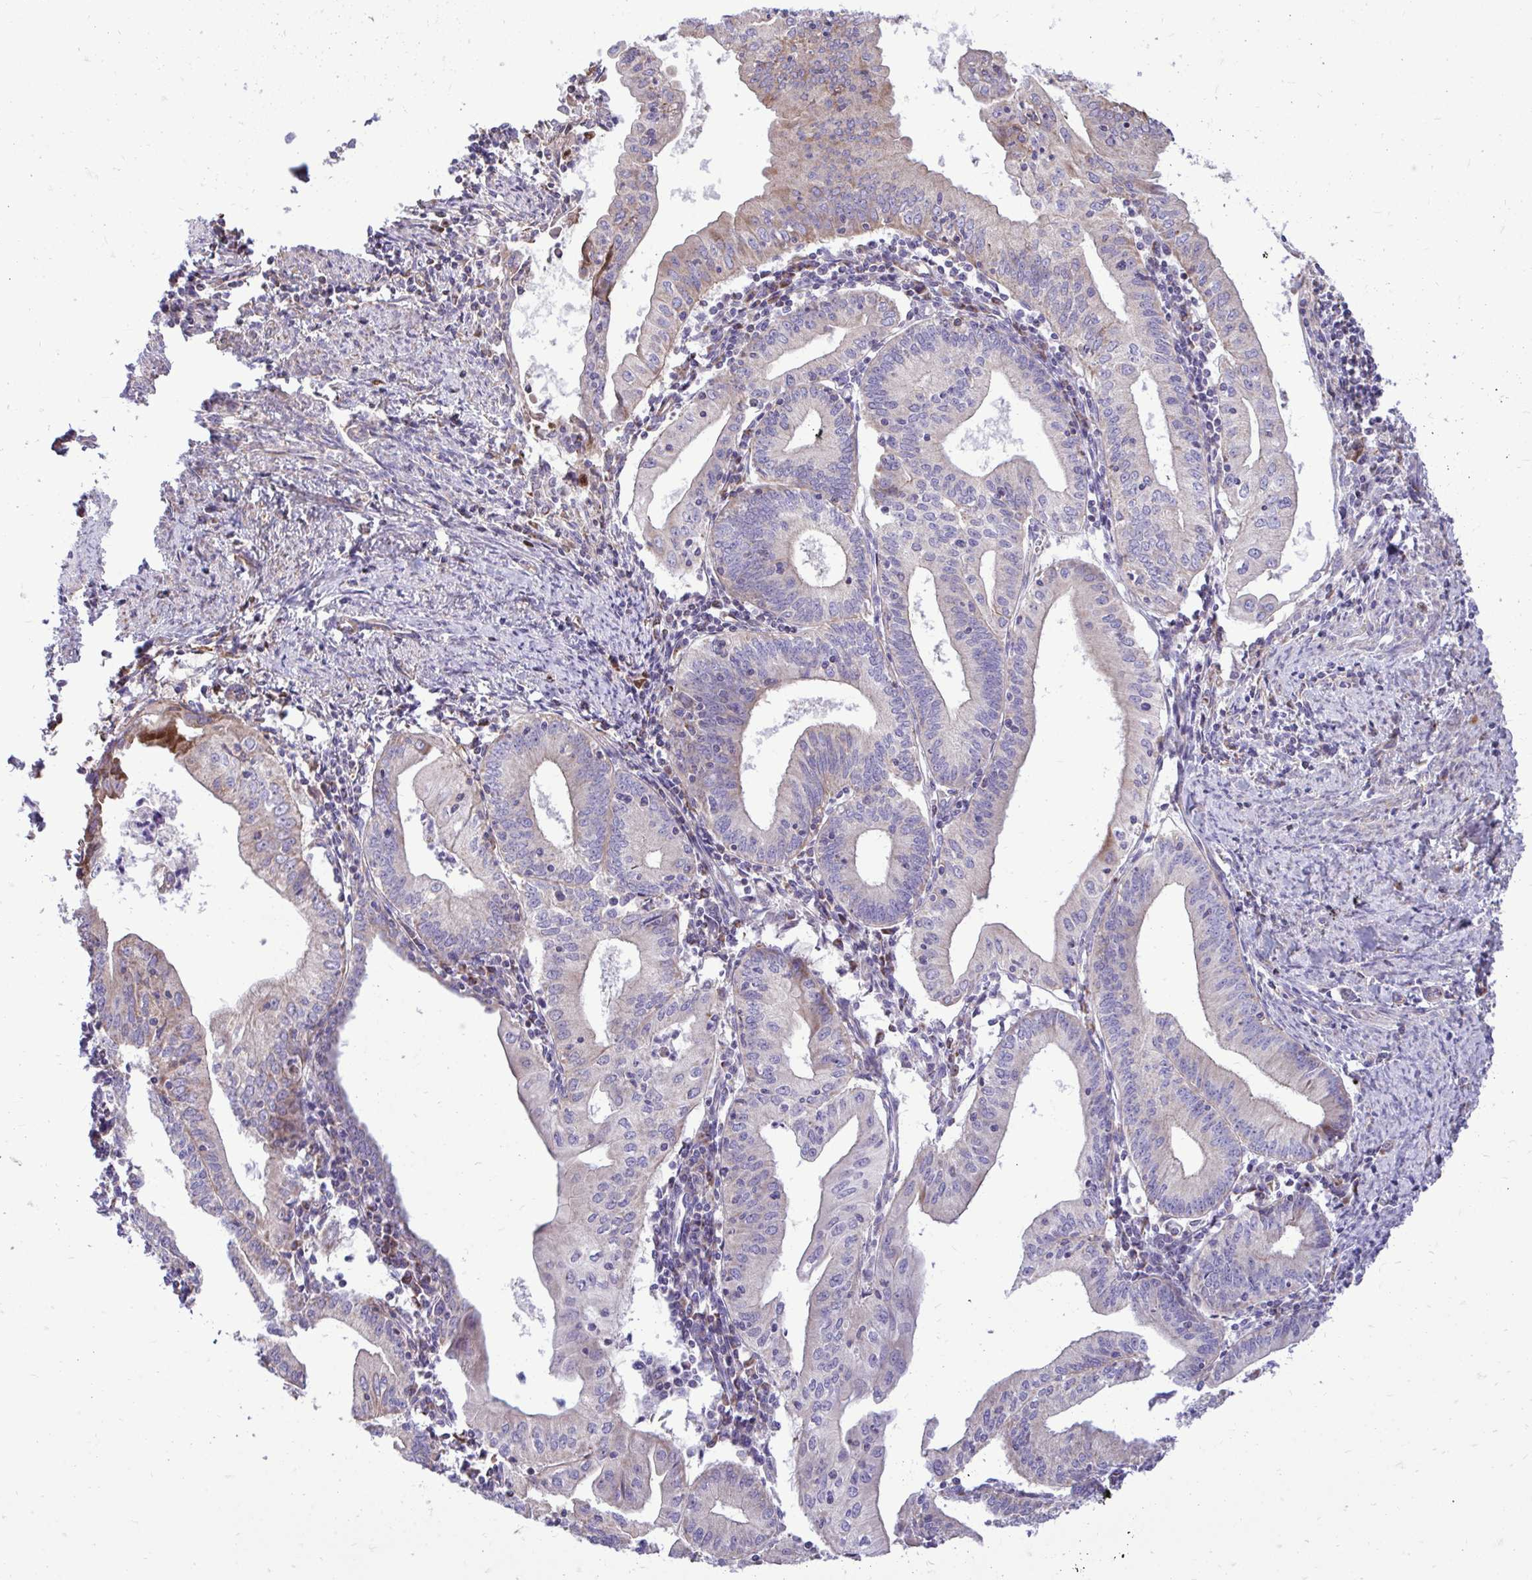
{"staining": {"intensity": "weak", "quantity": "25%-75%", "location": "cytoplasmic/membranous"}, "tissue": "endometrial cancer", "cell_type": "Tumor cells", "image_type": "cancer", "snomed": [{"axis": "morphology", "description": "Adenocarcinoma, NOS"}, {"axis": "topography", "description": "Endometrium"}], "caption": "Immunohistochemical staining of human endometrial cancer reveals weak cytoplasmic/membranous protein staining in approximately 25%-75% of tumor cells.", "gene": "ATP13A2", "patient": {"sex": "female", "age": 60}}